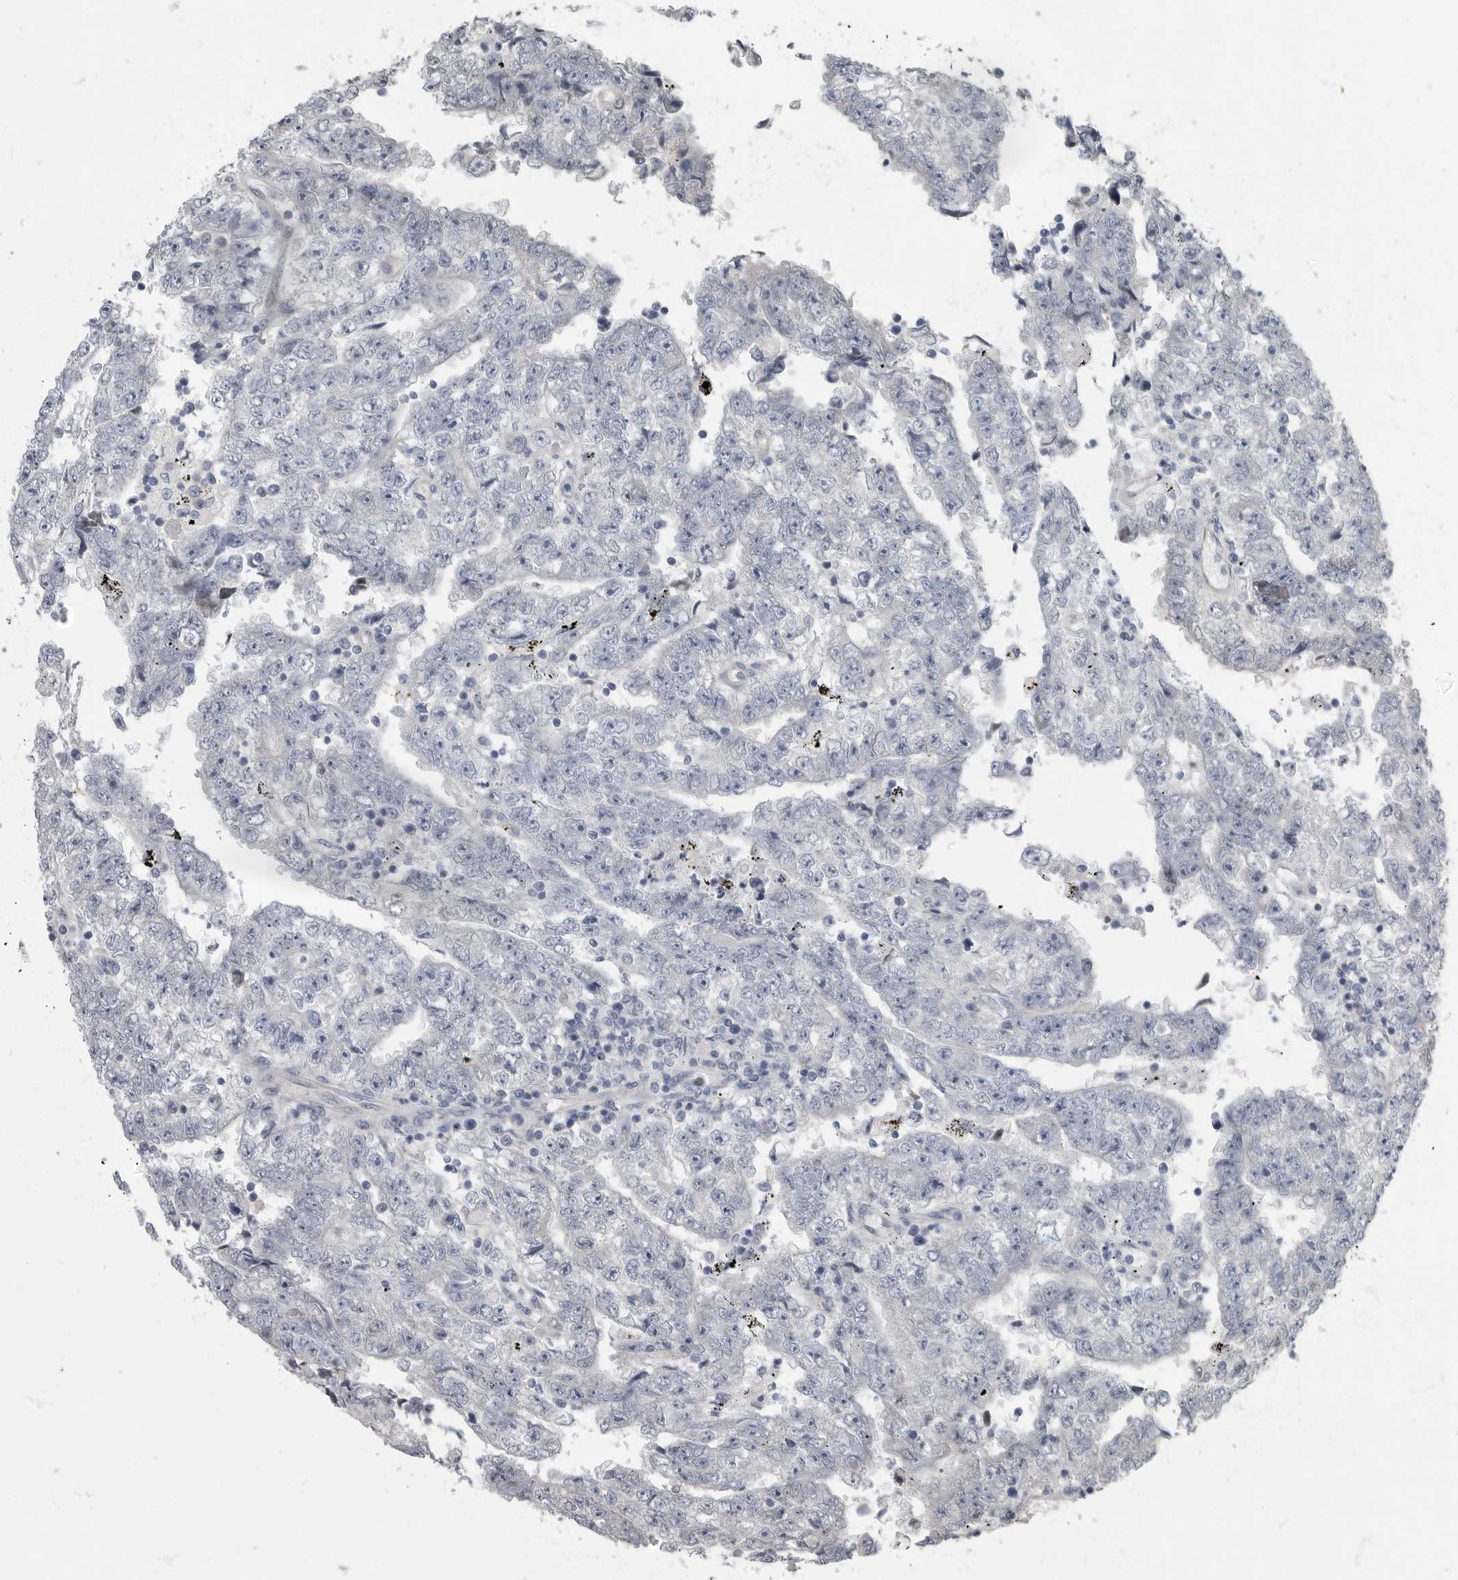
{"staining": {"intensity": "negative", "quantity": "none", "location": "none"}, "tissue": "testis cancer", "cell_type": "Tumor cells", "image_type": "cancer", "snomed": [{"axis": "morphology", "description": "Carcinoma, Embryonal, NOS"}, {"axis": "topography", "description": "Testis"}], "caption": "Human testis cancer (embryonal carcinoma) stained for a protein using immunohistochemistry (IHC) reveals no staining in tumor cells.", "gene": "PDK1", "patient": {"sex": "male", "age": 25}}